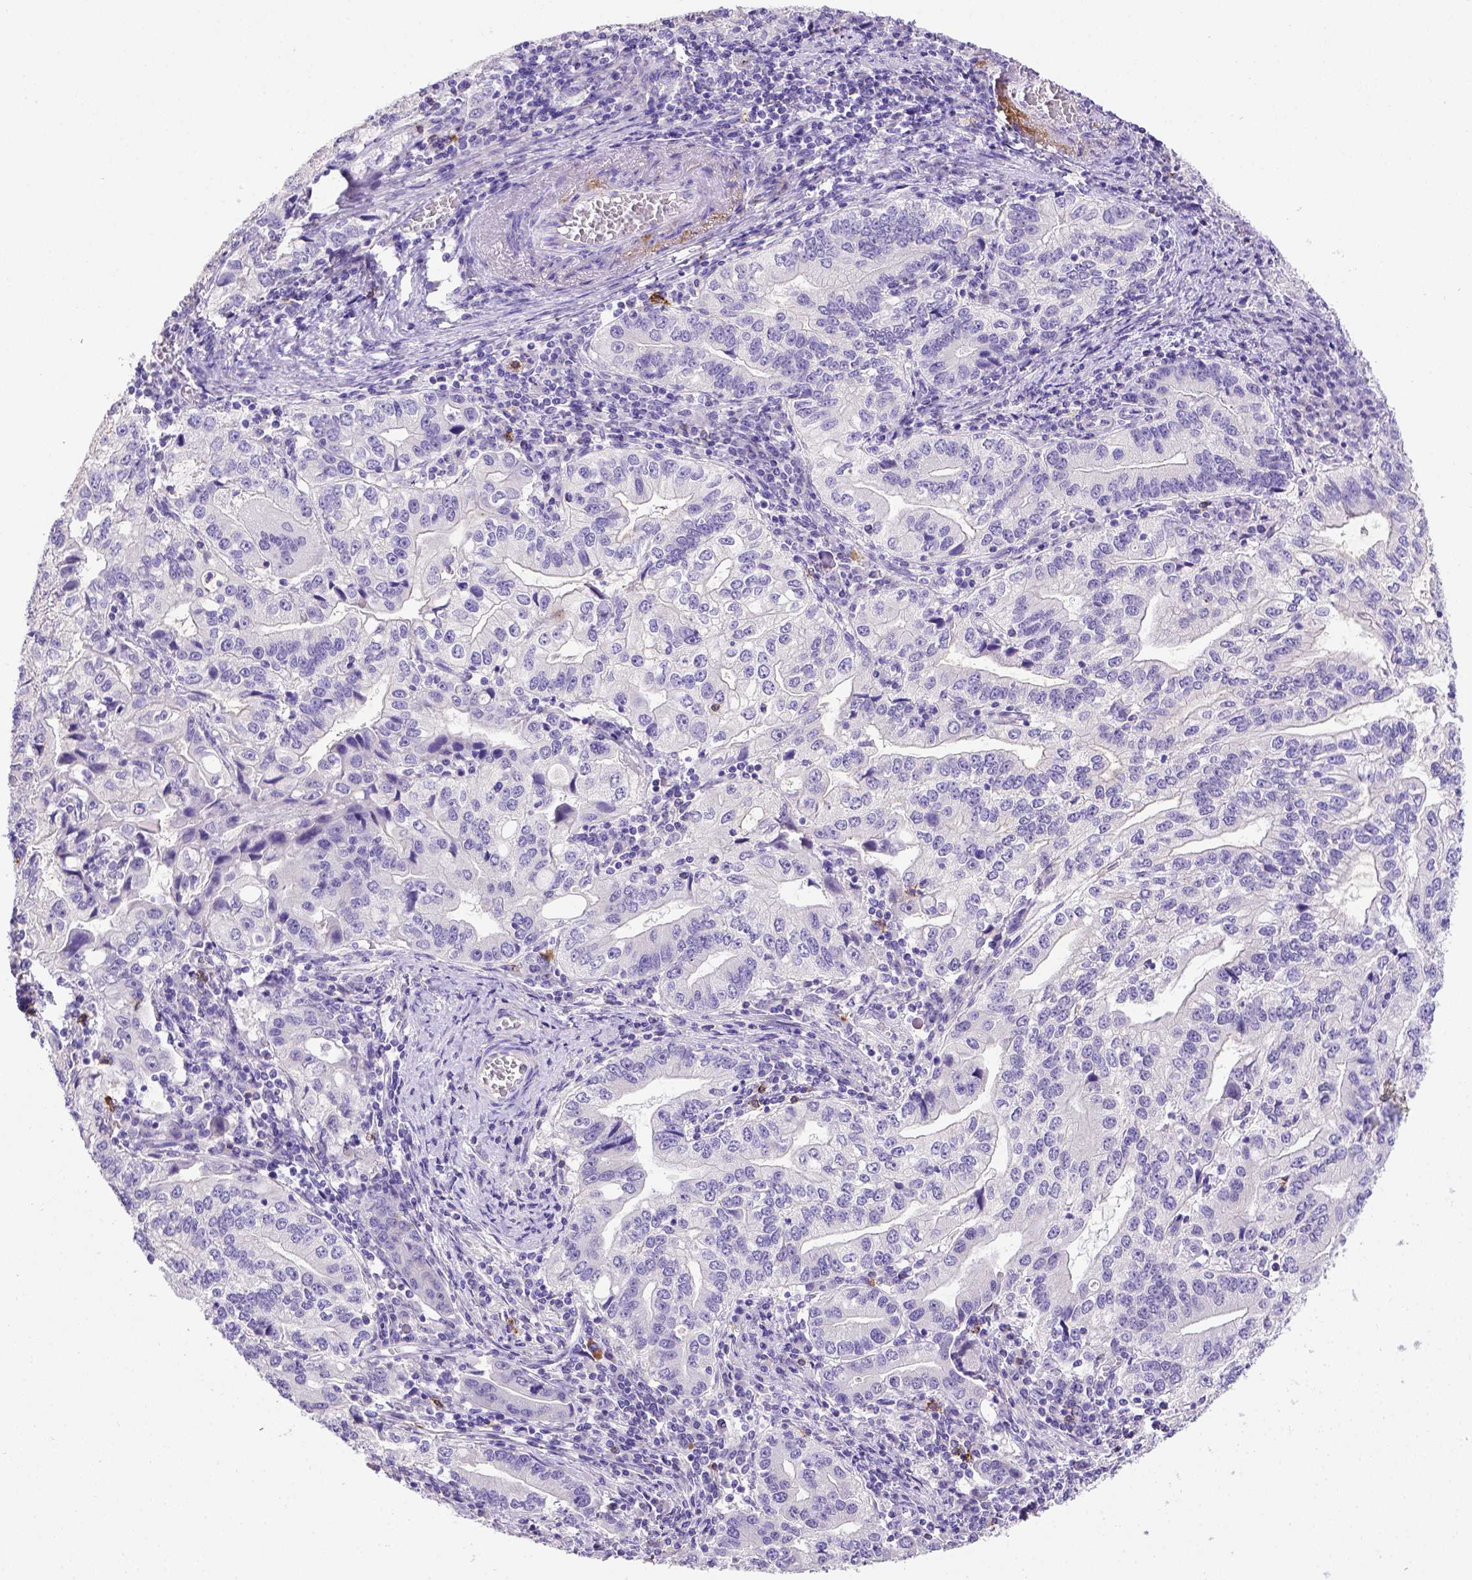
{"staining": {"intensity": "negative", "quantity": "none", "location": "none"}, "tissue": "stomach cancer", "cell_type": "Tumor cells", "image_type": "cancer", "snomed": [{"axis": "morphology", "description": "Adenocarcinoma, NOS"}, {"axis": "topography", "description": "Stomach, lower"}], "caption": "IHC histopathology image of neoplastic tissue: stomach cancer (adenocarcinoma) stained with DAB (3,3'-diaminobenzidine) displays no significant protein expression in tumor cells.", "gene": "B3GAT1", "patient": {"sex": "female", "age": 72}}